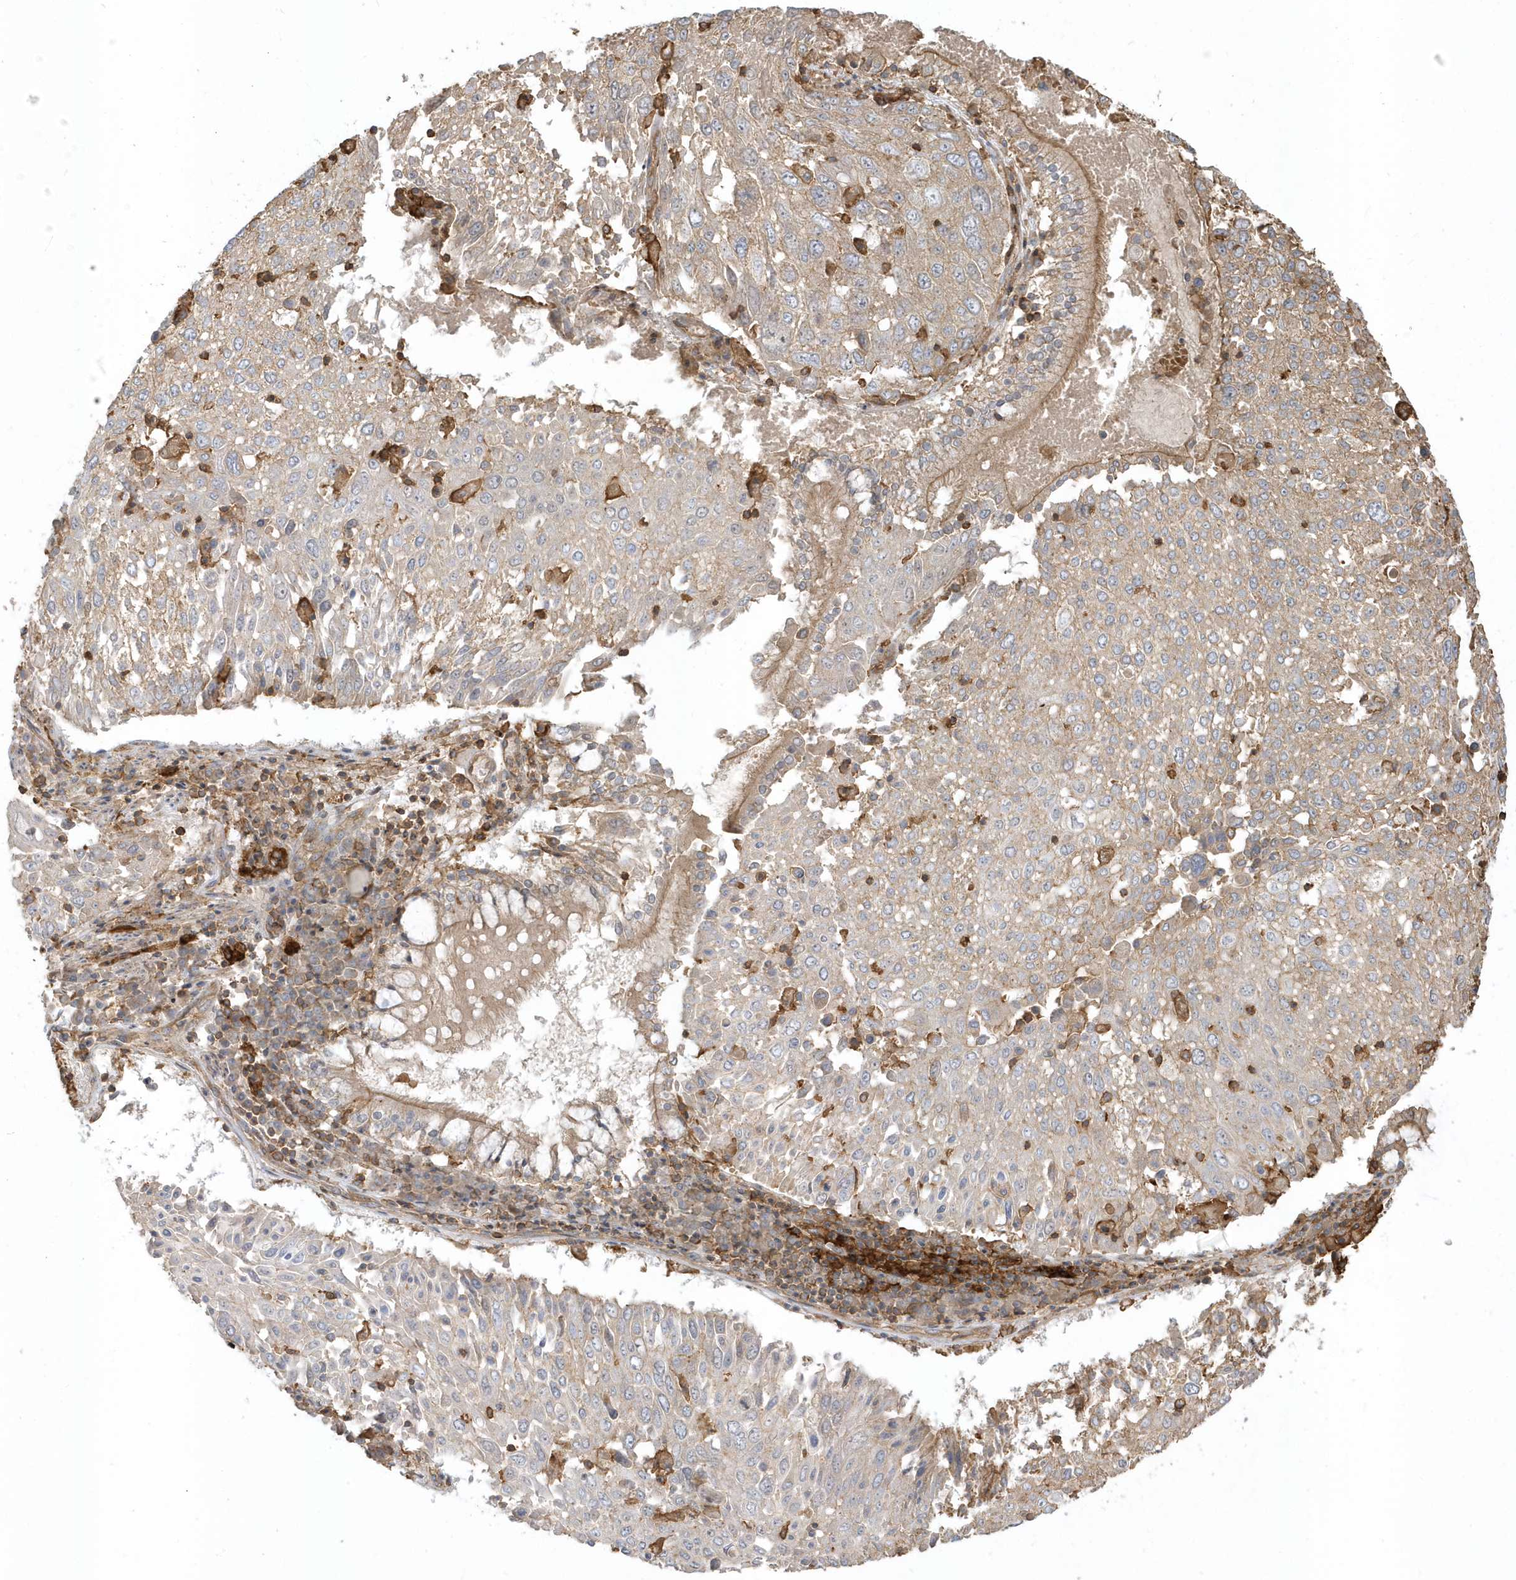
{"staining": {"intensity": "weak", "quantity": ">75%", "location": "cytoplasmic/membranous"}, "tissue": "lung cancer", "cell_type": "Tumor cells", "image_type": "cancer", "snomed": [{"axis": "morphology", "description": "Squamous cell carcinoma, NOS"}, {"axis": "topography", "description": "Lung"}], "caption": "Protein expression analysis of lung cancer (squamous cell carcinoma) displays weak cytoplasmic/membranous expression in approximately >75% of tumor cells.", "gene": "ZBTB8A", "patient": {"sex": "male", "age": 65}}